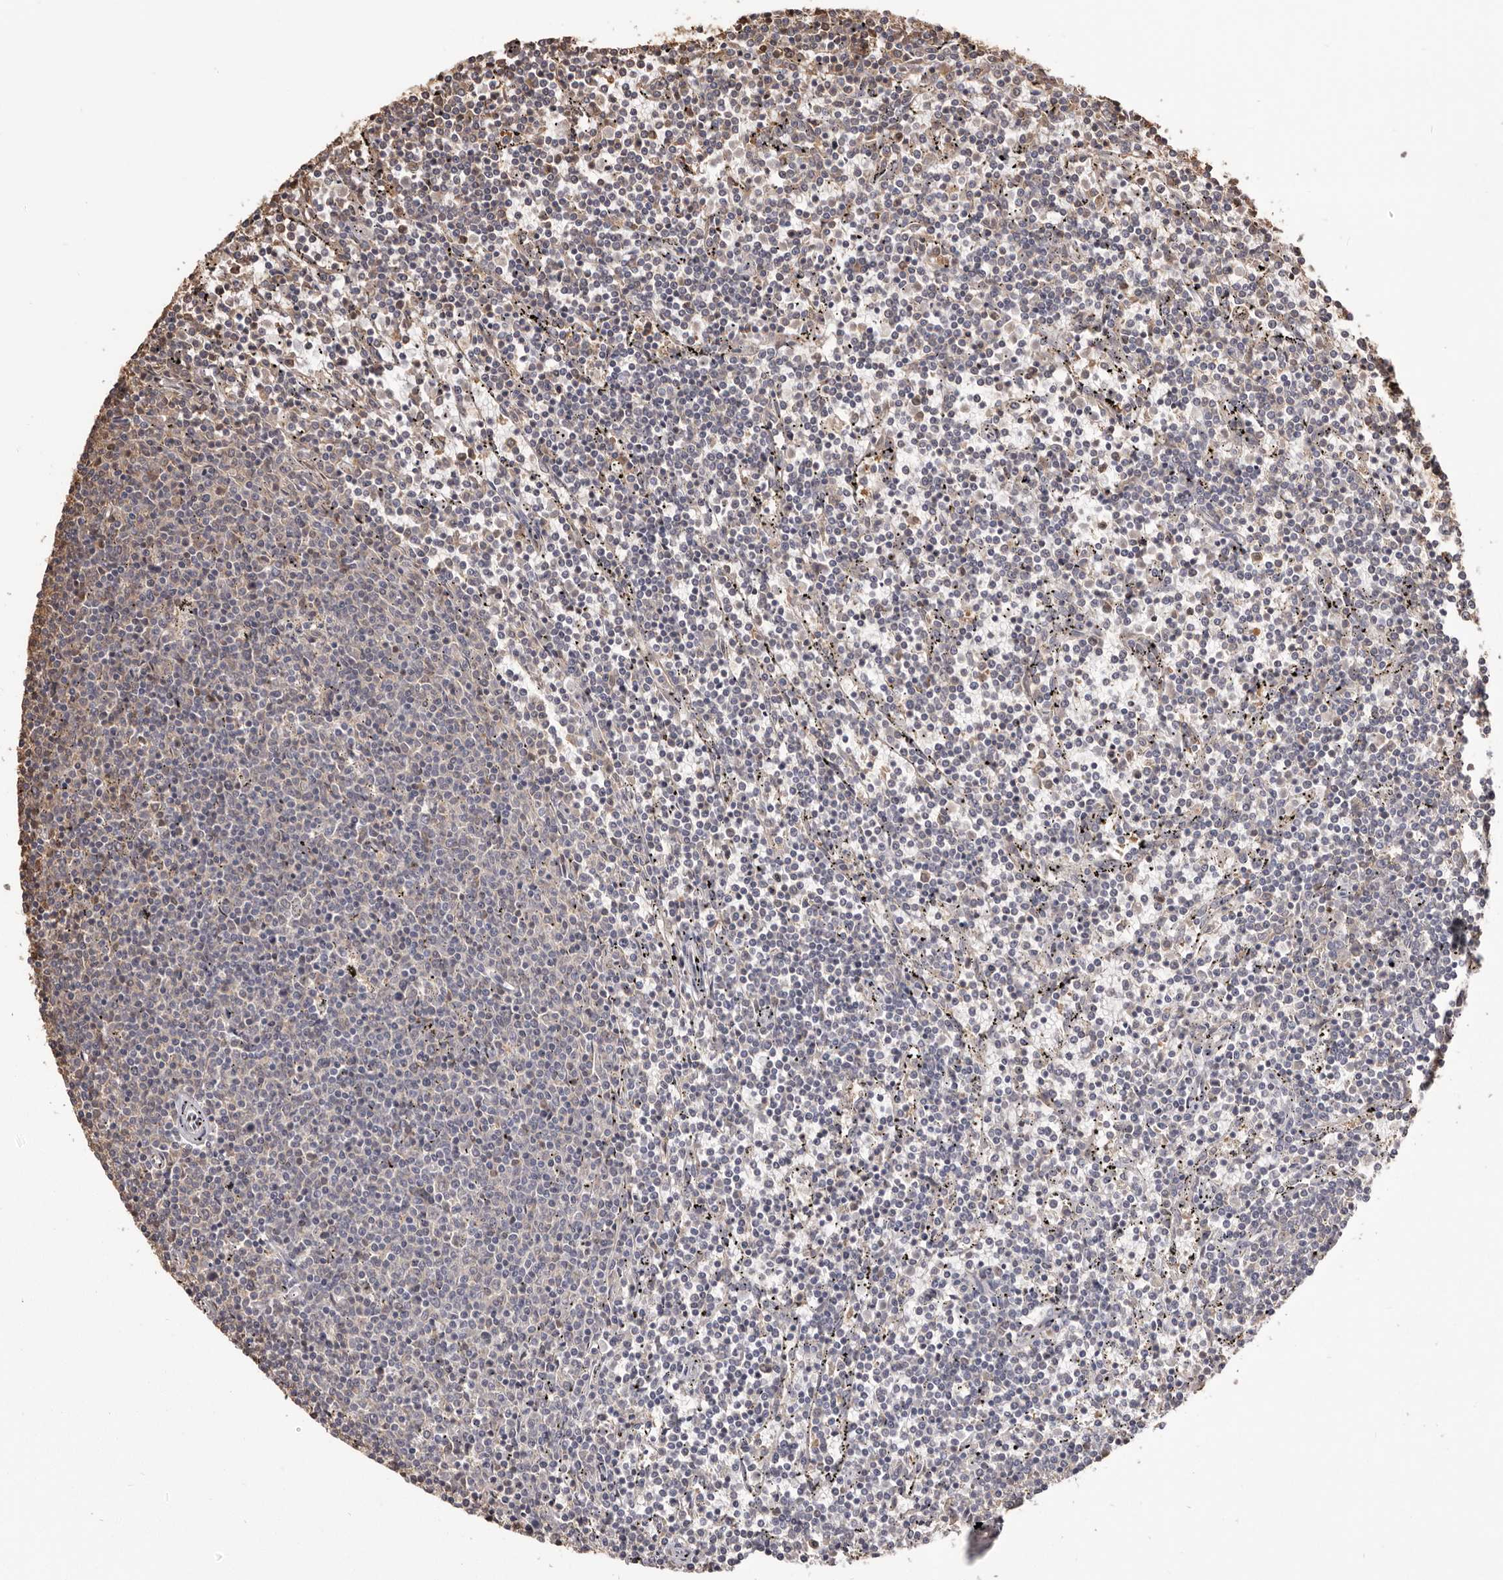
{"staining": {"intensity": "negative", "quantity": "none", "location": "none"}, "tissue": "lymphoma", "cell_type": "Tumor cells", "image_type": "cancer", "snomed": [{"axis": "morphology", "description": "Malignant lymphoma, non-Hodgkin's type, Low grade"}, {"axis": "topography", "description": "Spleen"}], "caption": "DAB immunohistochemical staining of lymphoma displays no significant staining in tumor cells.", "gene": "PKM", "patient": {"sex": "female", "age": 50}}